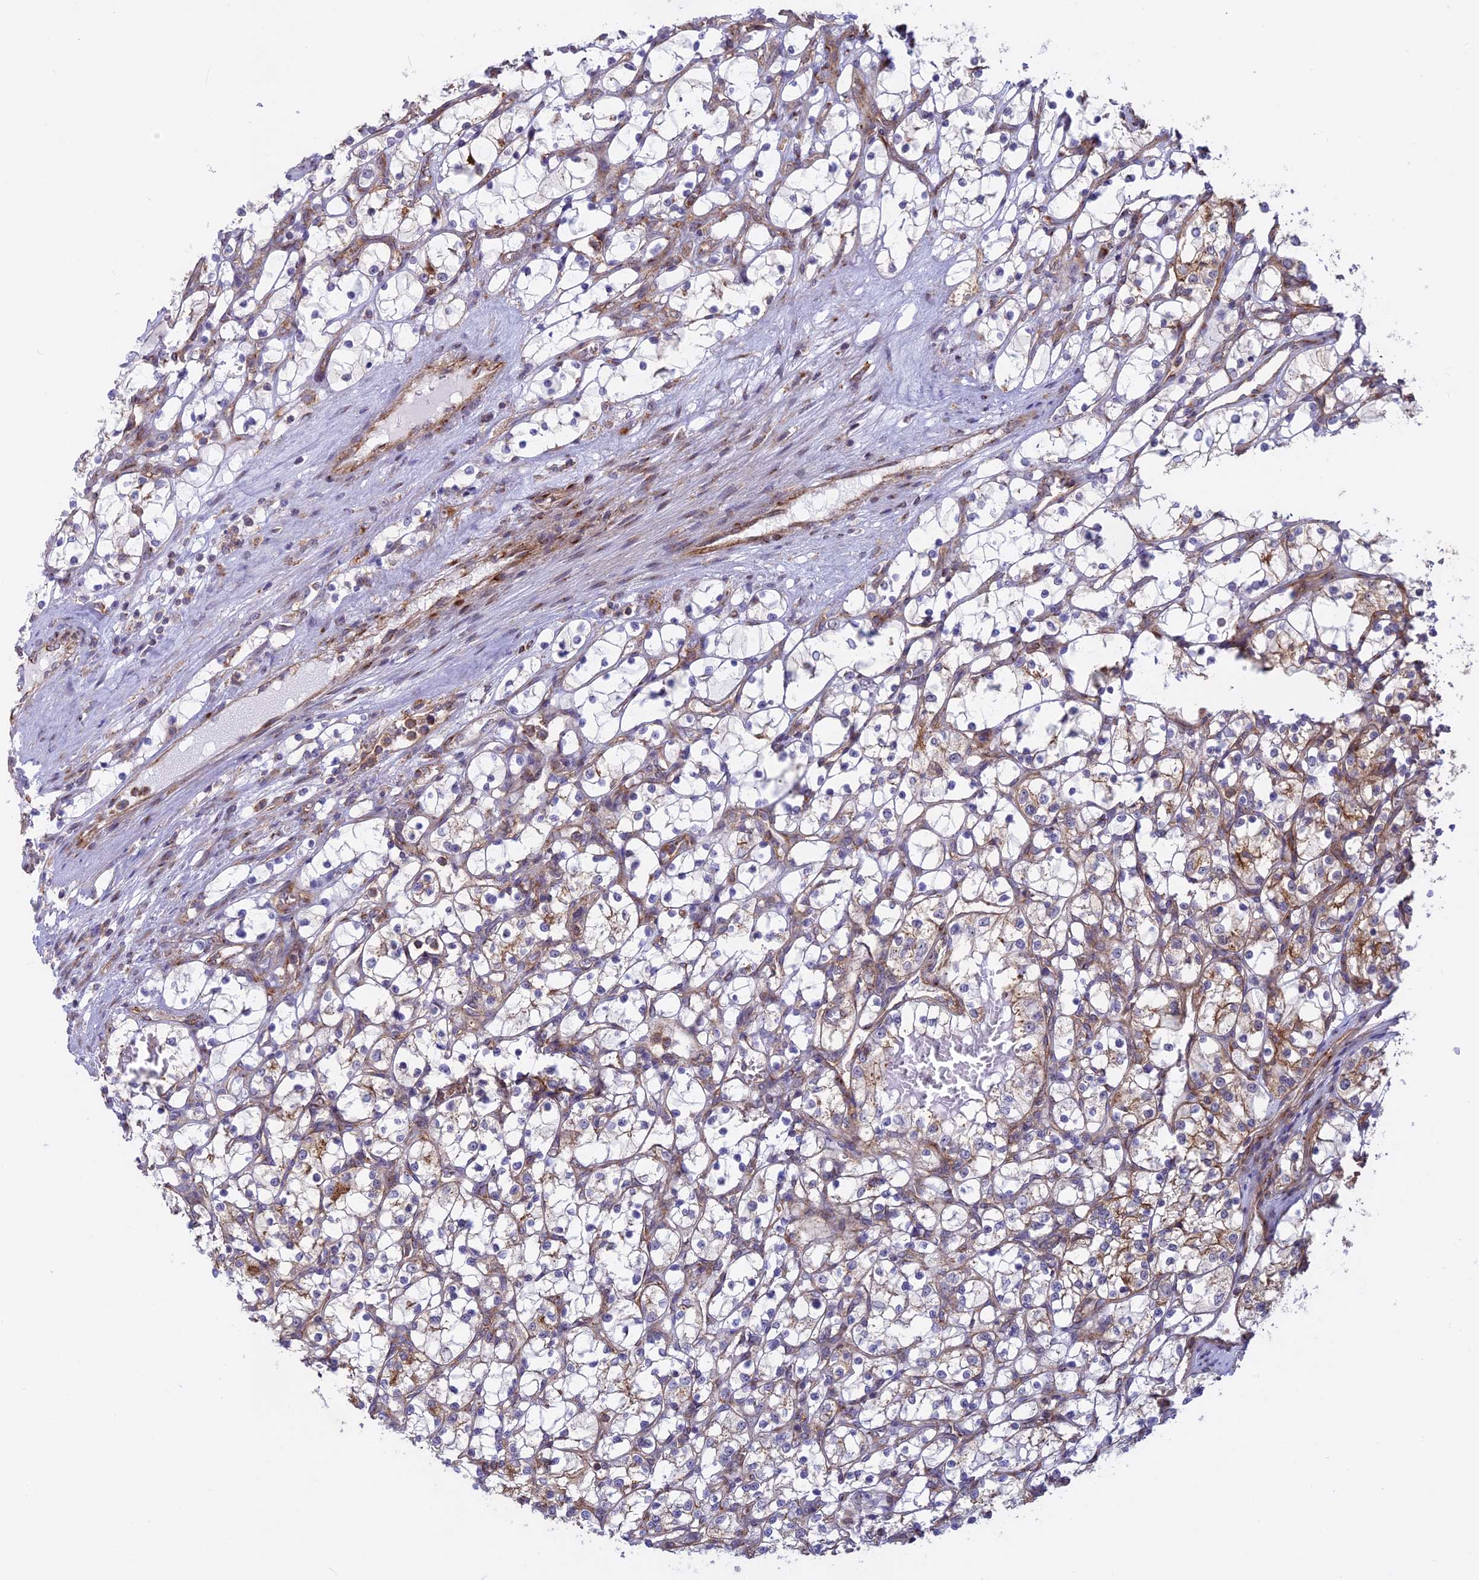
{"staining": {"intensity": "negative", "quantity": "none", "location": "none"}, "tissue": "renal cancer", "cell_type": "Tumor cells", "image_type": "cancer", "snomed": [{"axis": "morphology", "description": "Adenocarcinoma, NOS"}, {"axis": "topography", "description": "Kidney"}], "caption": "Immunohistochemistry (IHC) photomicrograph of renal cancer (adenocarcinoma) stained for a protein (brown), which demonstrates no expression in tumor cells. Nuclei are stained in blue.", "gene": "CLINT1", "patient": {"sex": "female", "age": 69}}